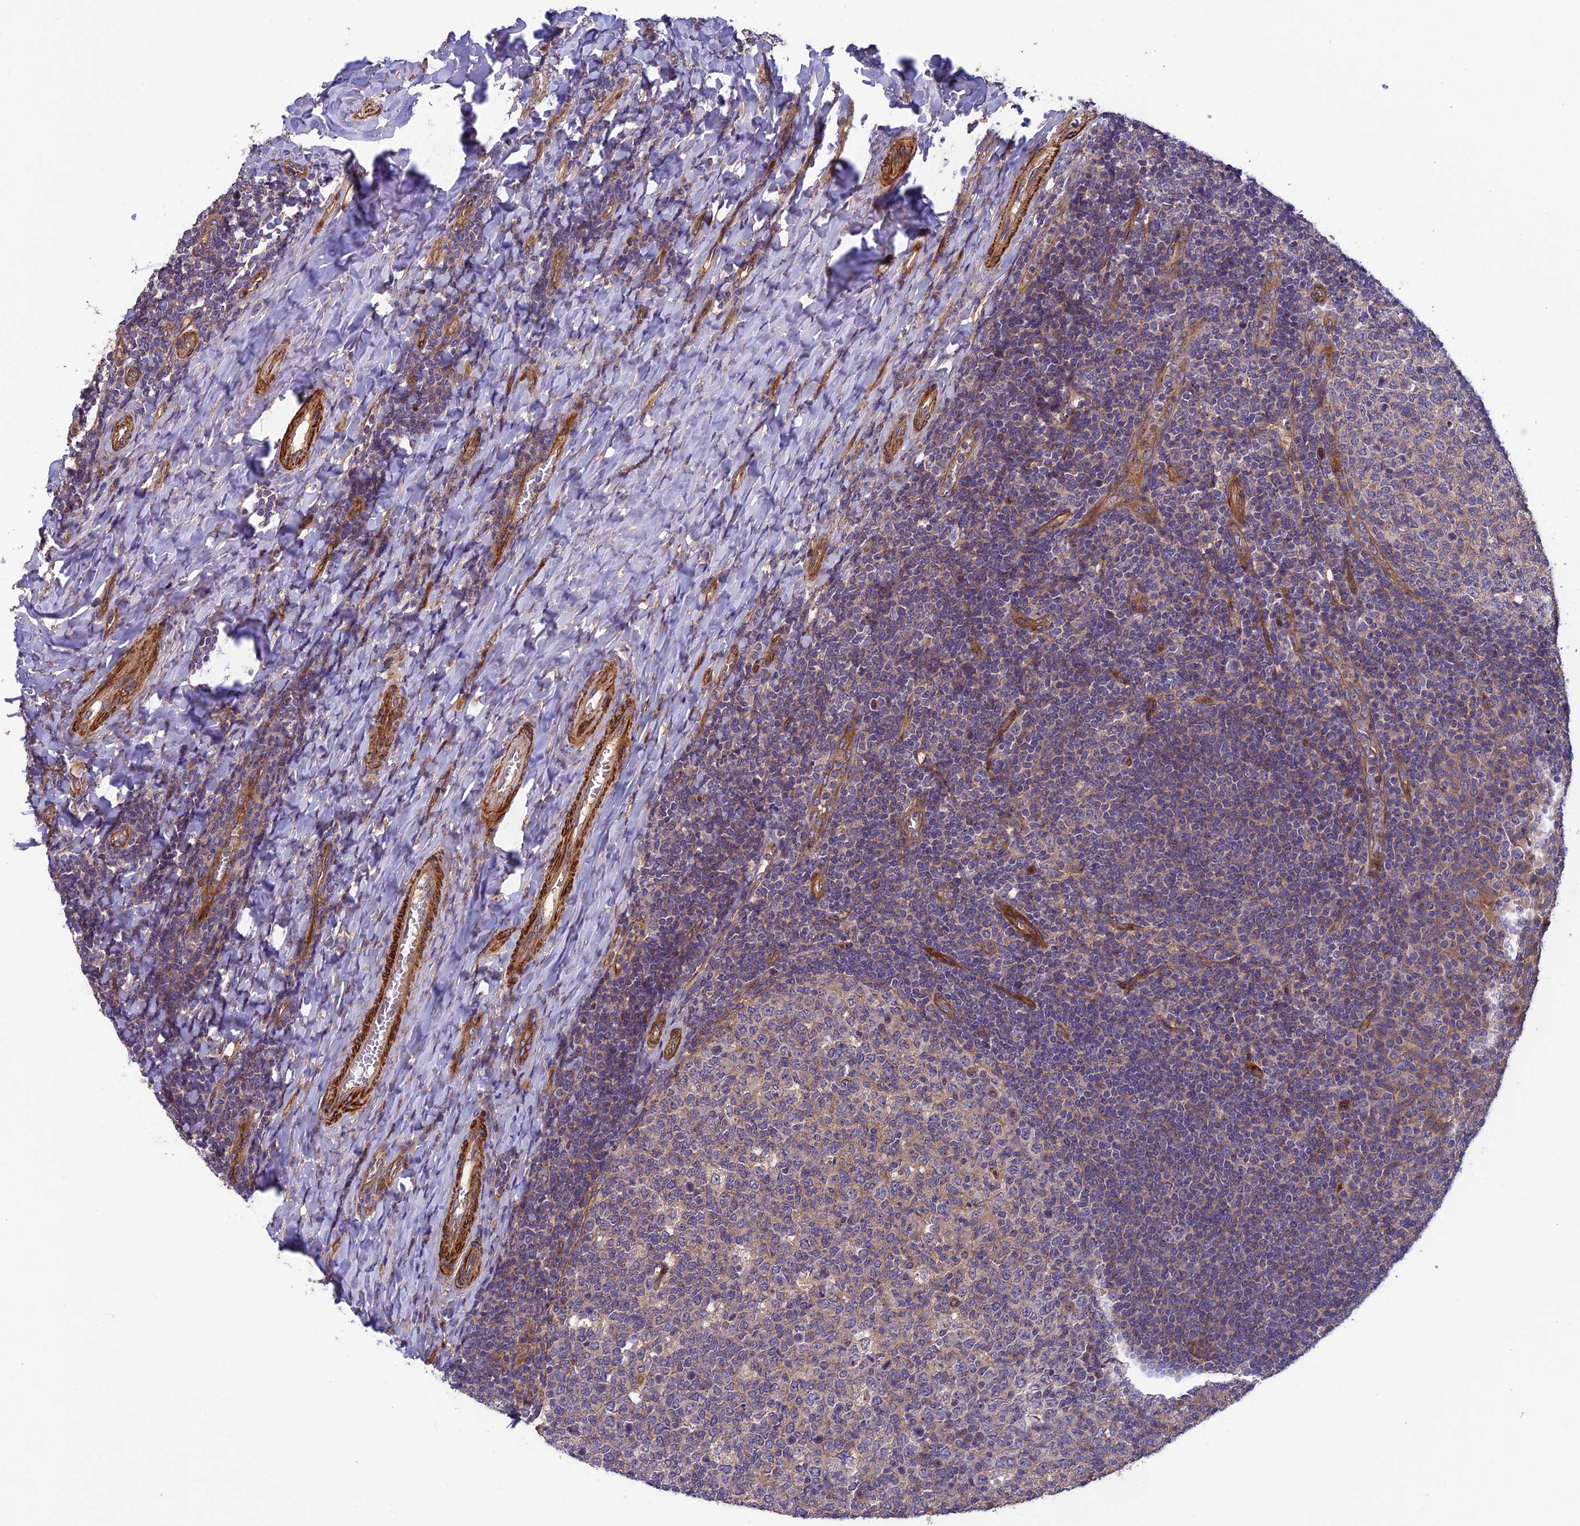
{"staining": {"intensity": "moderate", "quantity": "25%-75%", "location": "cytoplasmic/membranous"}, "tissue": "tonsil", "cell_type": "Germinal center cells", "image_type": "normal", "snomed": [{"axis": "morphology", "description": "Normal tissue, NOS"}, {"axis": "topography", "description": "Tonsil"}], "caption": "The micrograph displays a brown stain indicating the presence of a protein in the cytoplasmic/membranous of germinal center cells in tonsil. (Stains: DAB in brown, nuclei in blue, Microscopy: brightfield microscopy at high magnification).", "gene": "ADAMTS15", "patient": {"sex": "female", "age": 19}}